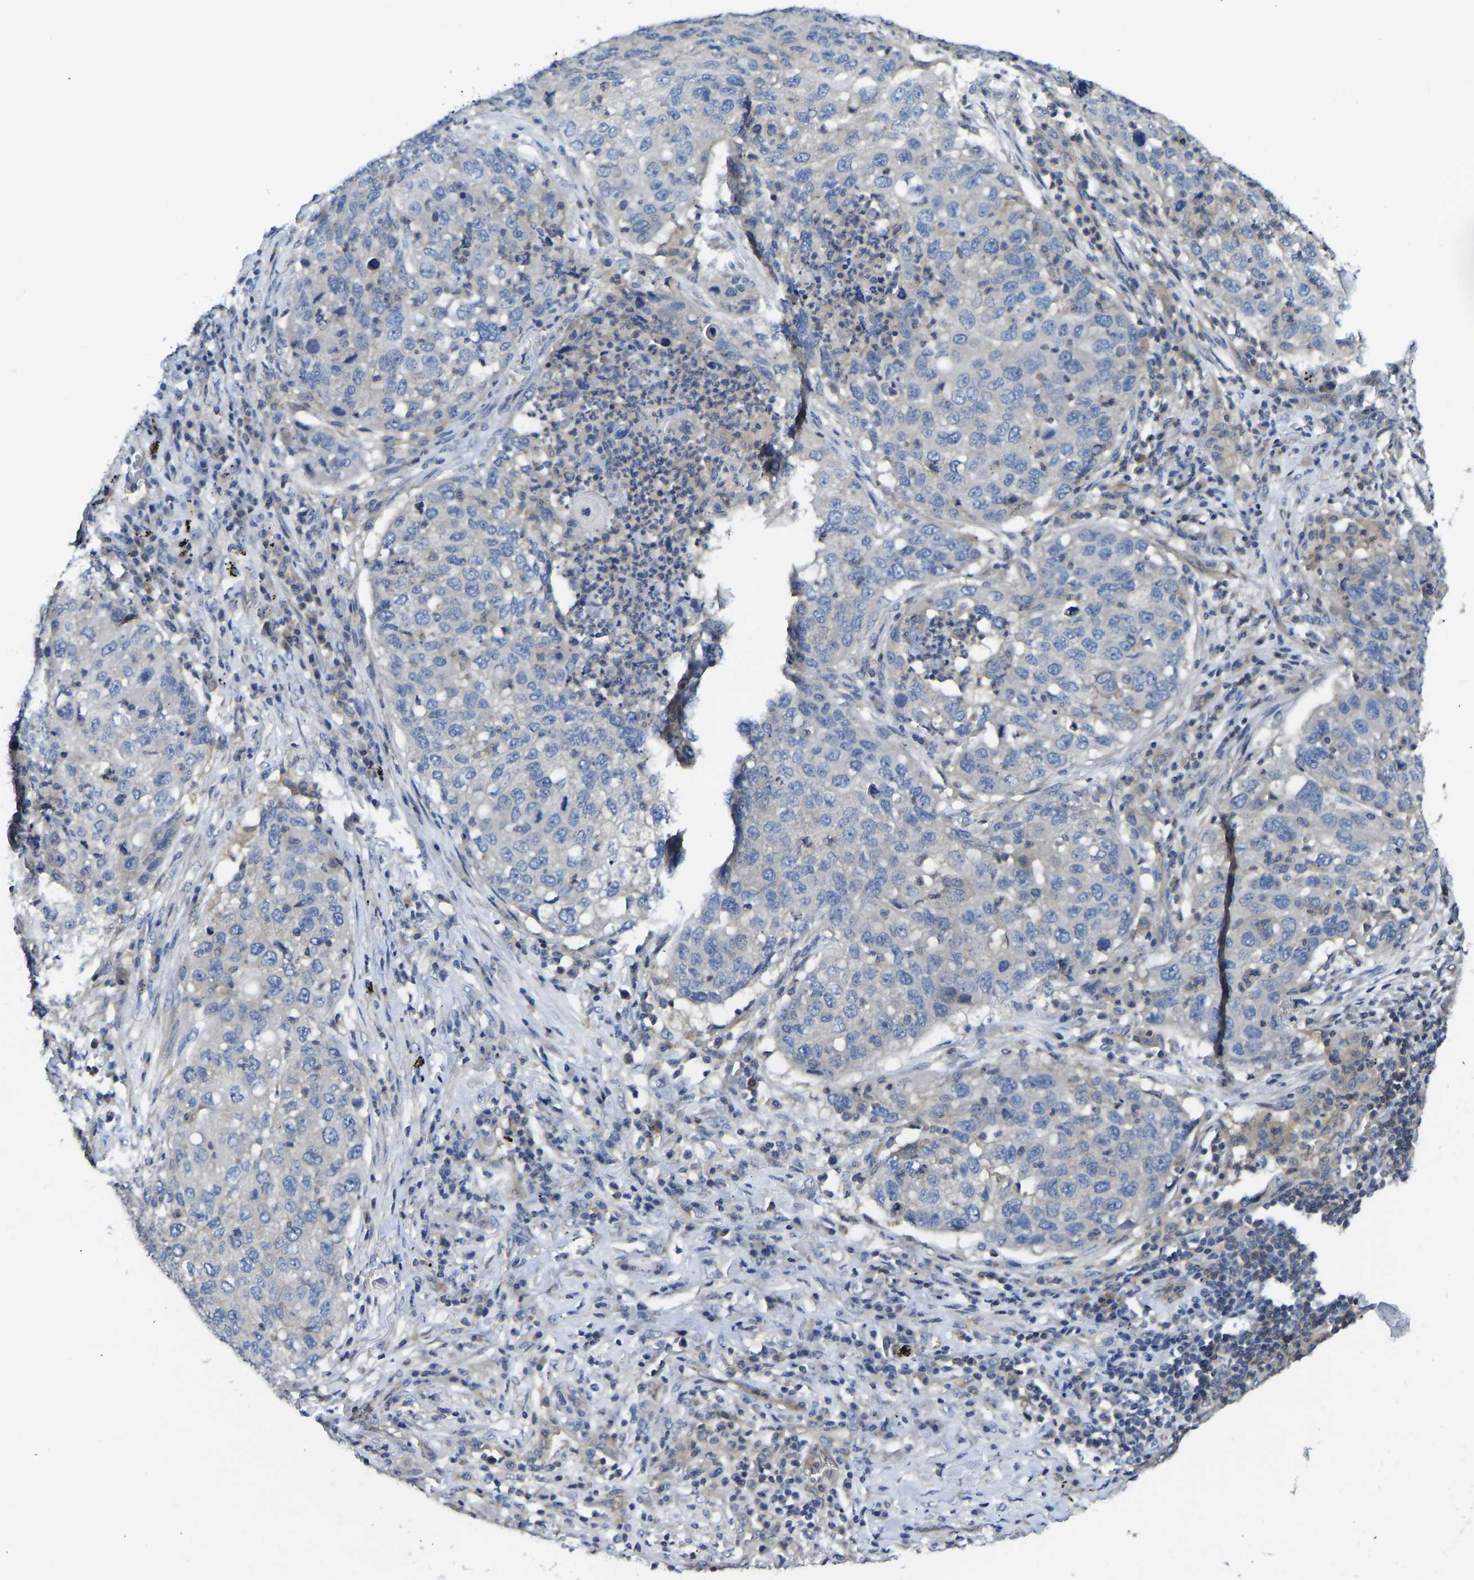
{"staining": {"intensity": "negative", "quantity": "none", "location": "none"}, "tissue": "lung cancer", "cell_type": "Tumor cells", "image_type": "cancer", "snomed": [{"axis": "morphology", "description": "Squamous cell carcinoma, NOS"}, {"axis": "topography", "description": "Lung"}], "caption": "Immunohistochemistry (IHC) photomicrograph of lung squamous cell carcinoma stained for a protein (brown), which displays no positivity in tumor cells.", "gene": "PPP3CA", "patient": {"sex": "female", "age": 63}}